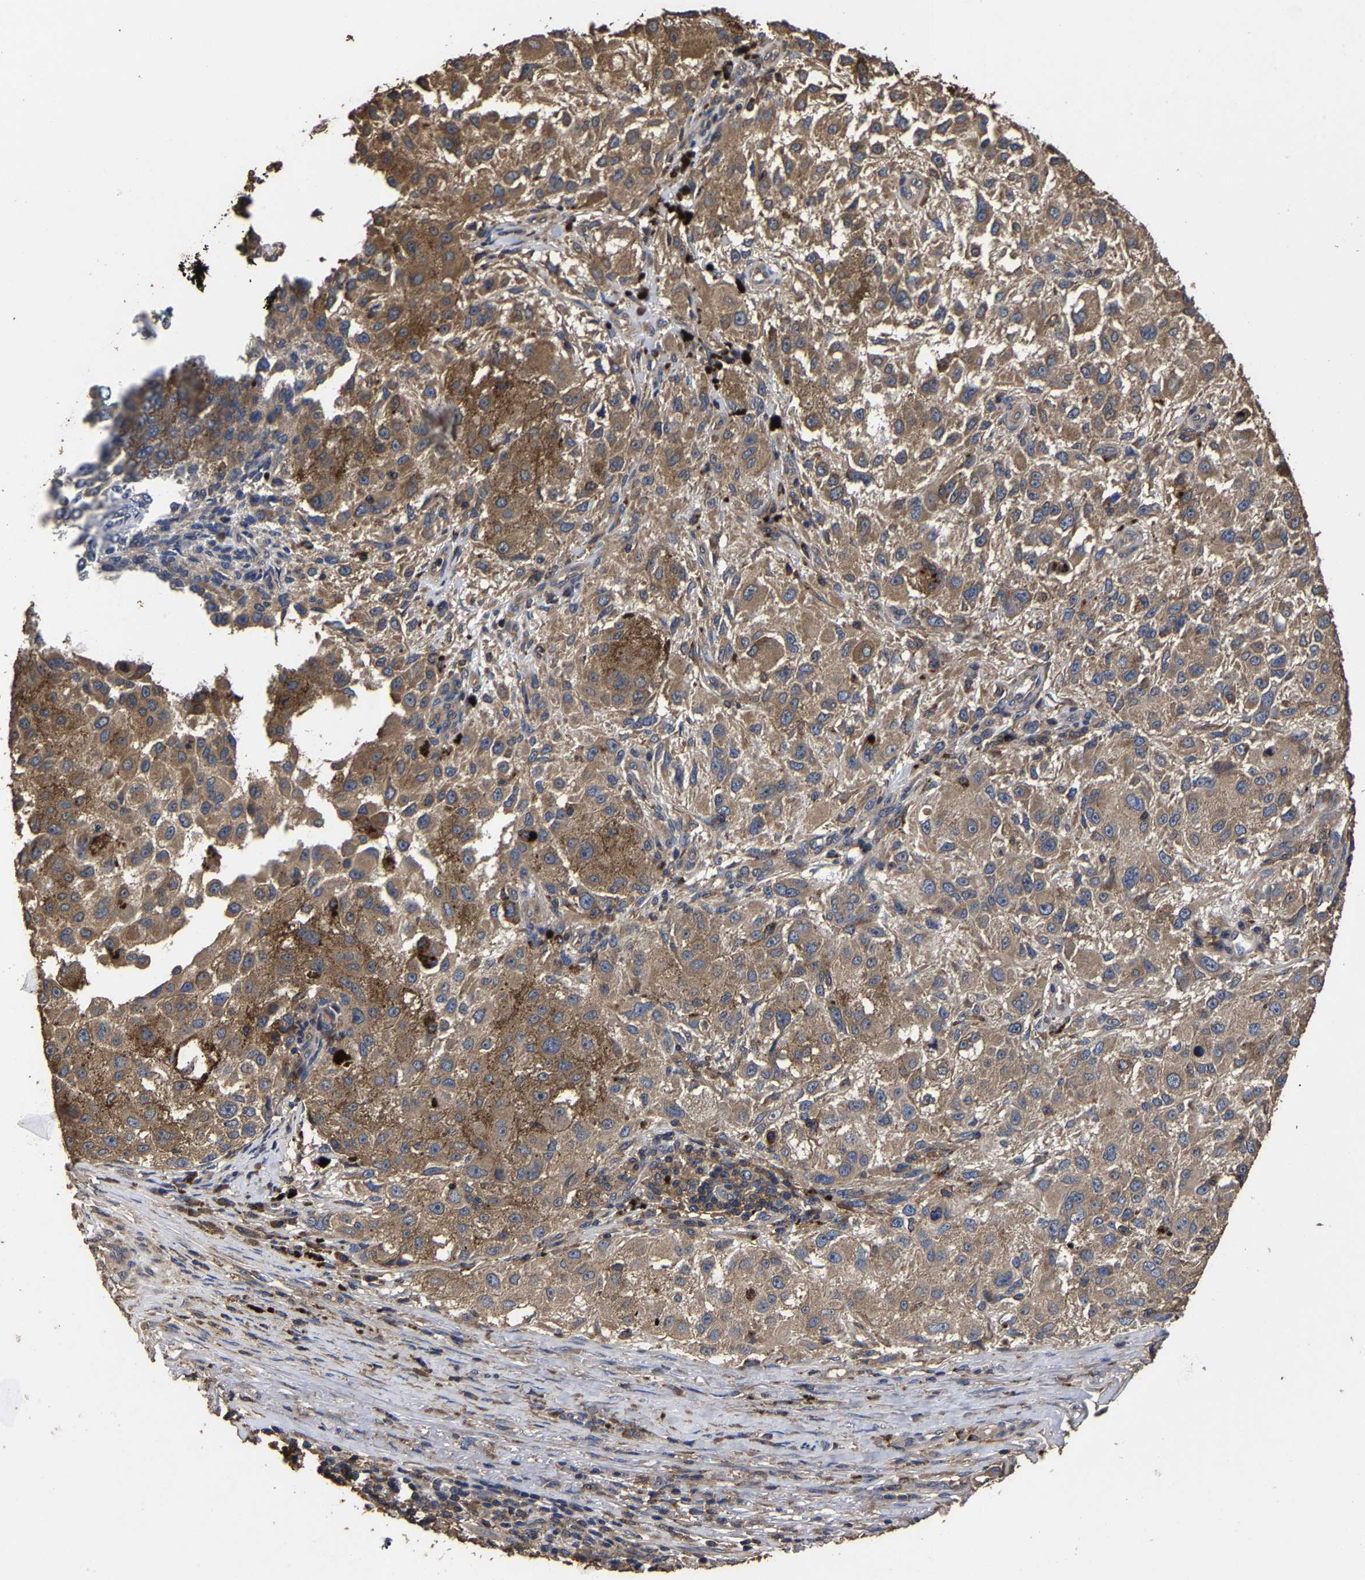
{"staining": {"intensity": "moderate", "quantity": ">75%", "location": "cytoplasmic/membranous"}, "tissue": "melanoma", "cell_type": "Tumor cells", "image_type": "cancer", "snomed": [{"axis": "morphology", "description": "Necrosis, NOS"}, {"axis": "morphology", "description": "Malignant melanoma, NOS"}, {"axis": "topography", "description": "Skin"}], "caption": "Malignant melanoma stained for a protein (brown) shows moderate cytoplasmic/membranous positive positivity in approximately >75% of tumor cells.", "gene": "ITCH", "patient": {"sex": "female", "age": 87}}